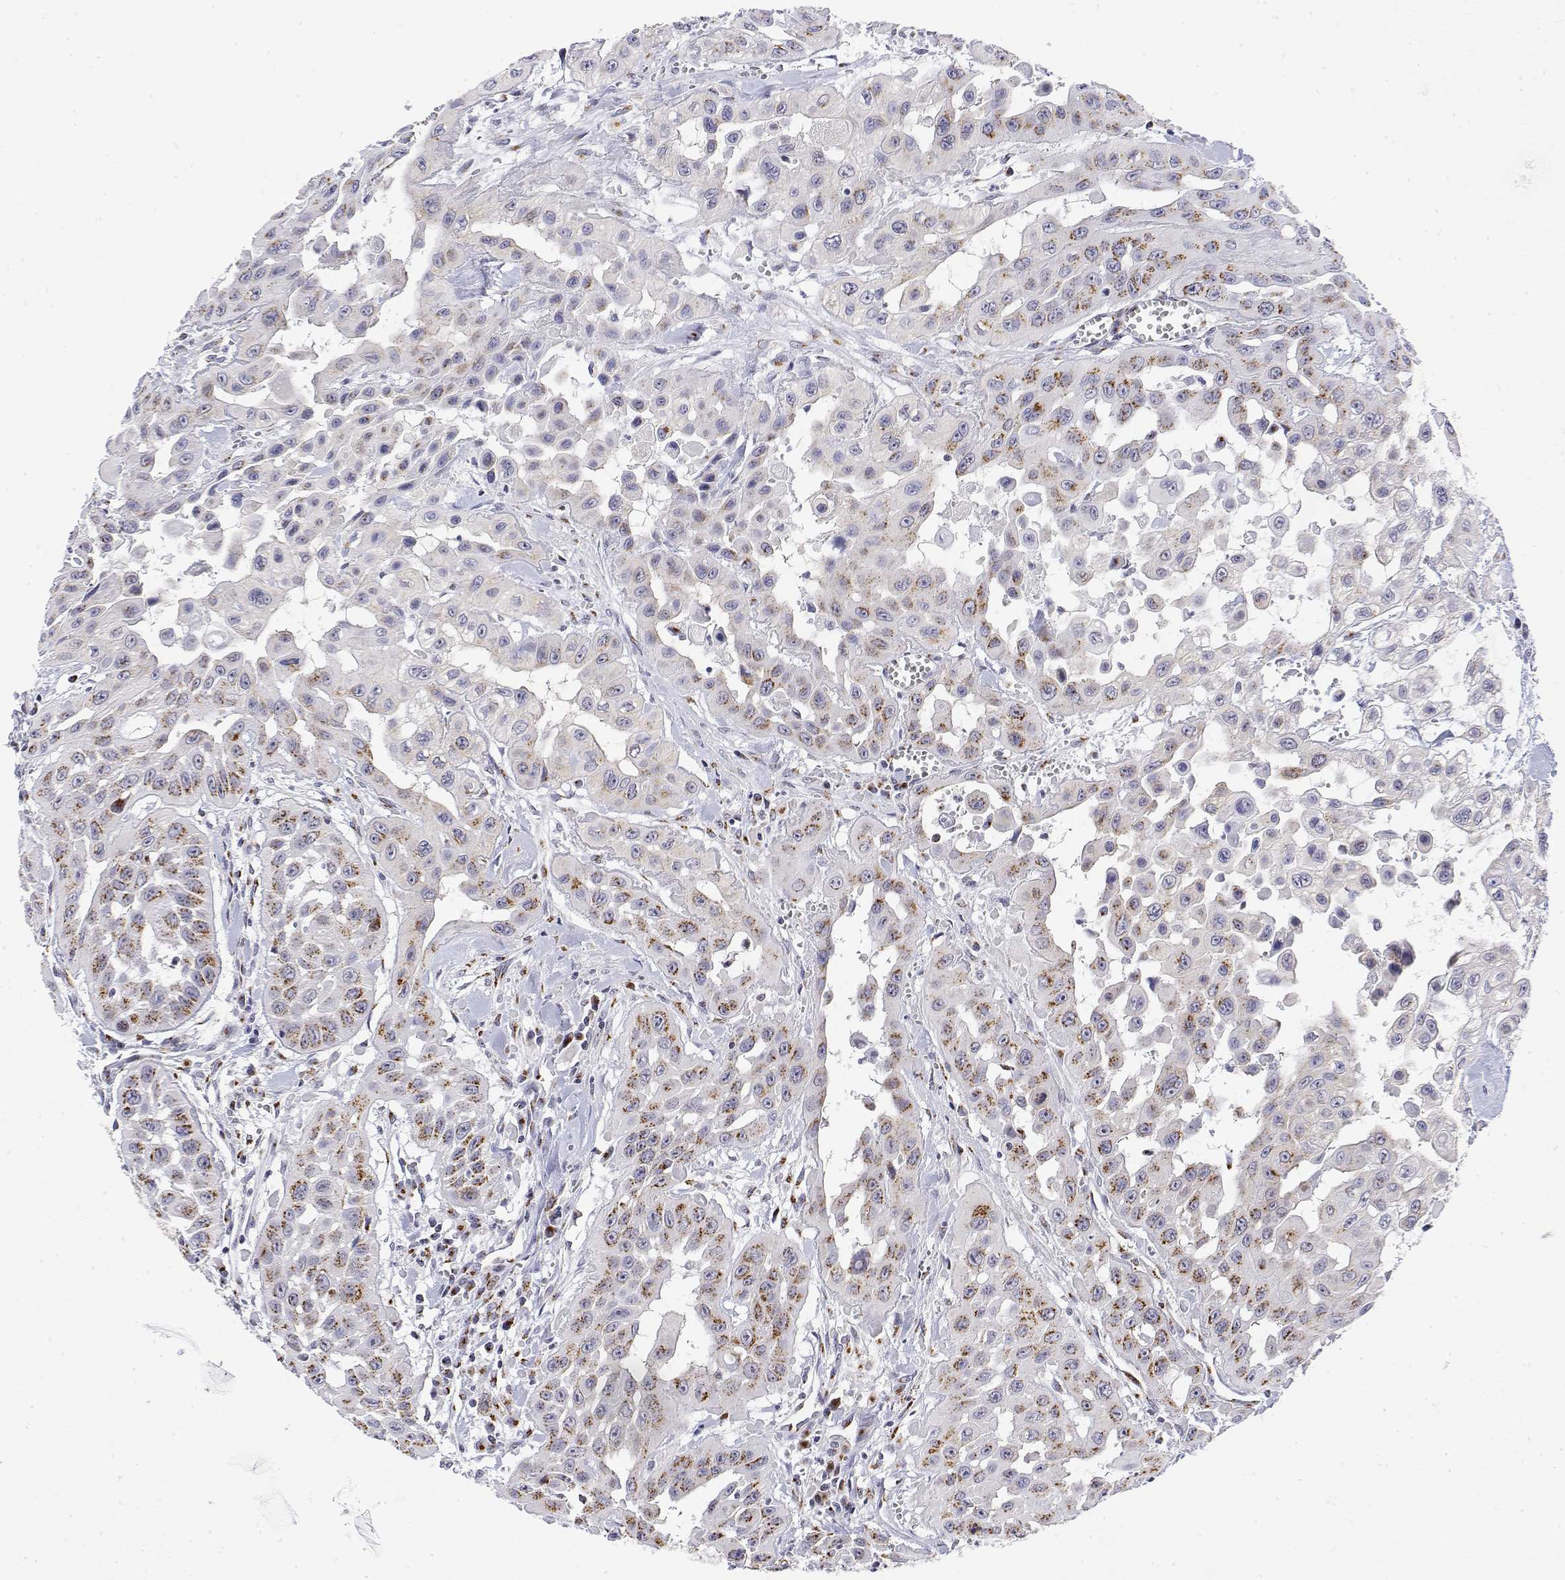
{"staining": {"intensity": "moderate", "quantity": ">75%", "location": "cytoplasmic/membranous"}, "tissue": "head and neck cancer", "cell_type": "Tumor cells", "image_type": "cancer", "snomed": [{"axis": "morphology", "description": "Adenocarcinoma, NOS"}, {"axis": "topography", "description": "Head-Neck"}], "caption": "Head and neck cancer stained with IHC displays moderate cytoplasmic/membranous staining in approximately >75% of tumor cells. (brown staining indicates protein expression, while blue staining denotes nuclei).", "gene": "YIPF3", "patient": {"sex": "male", "age": 73}}